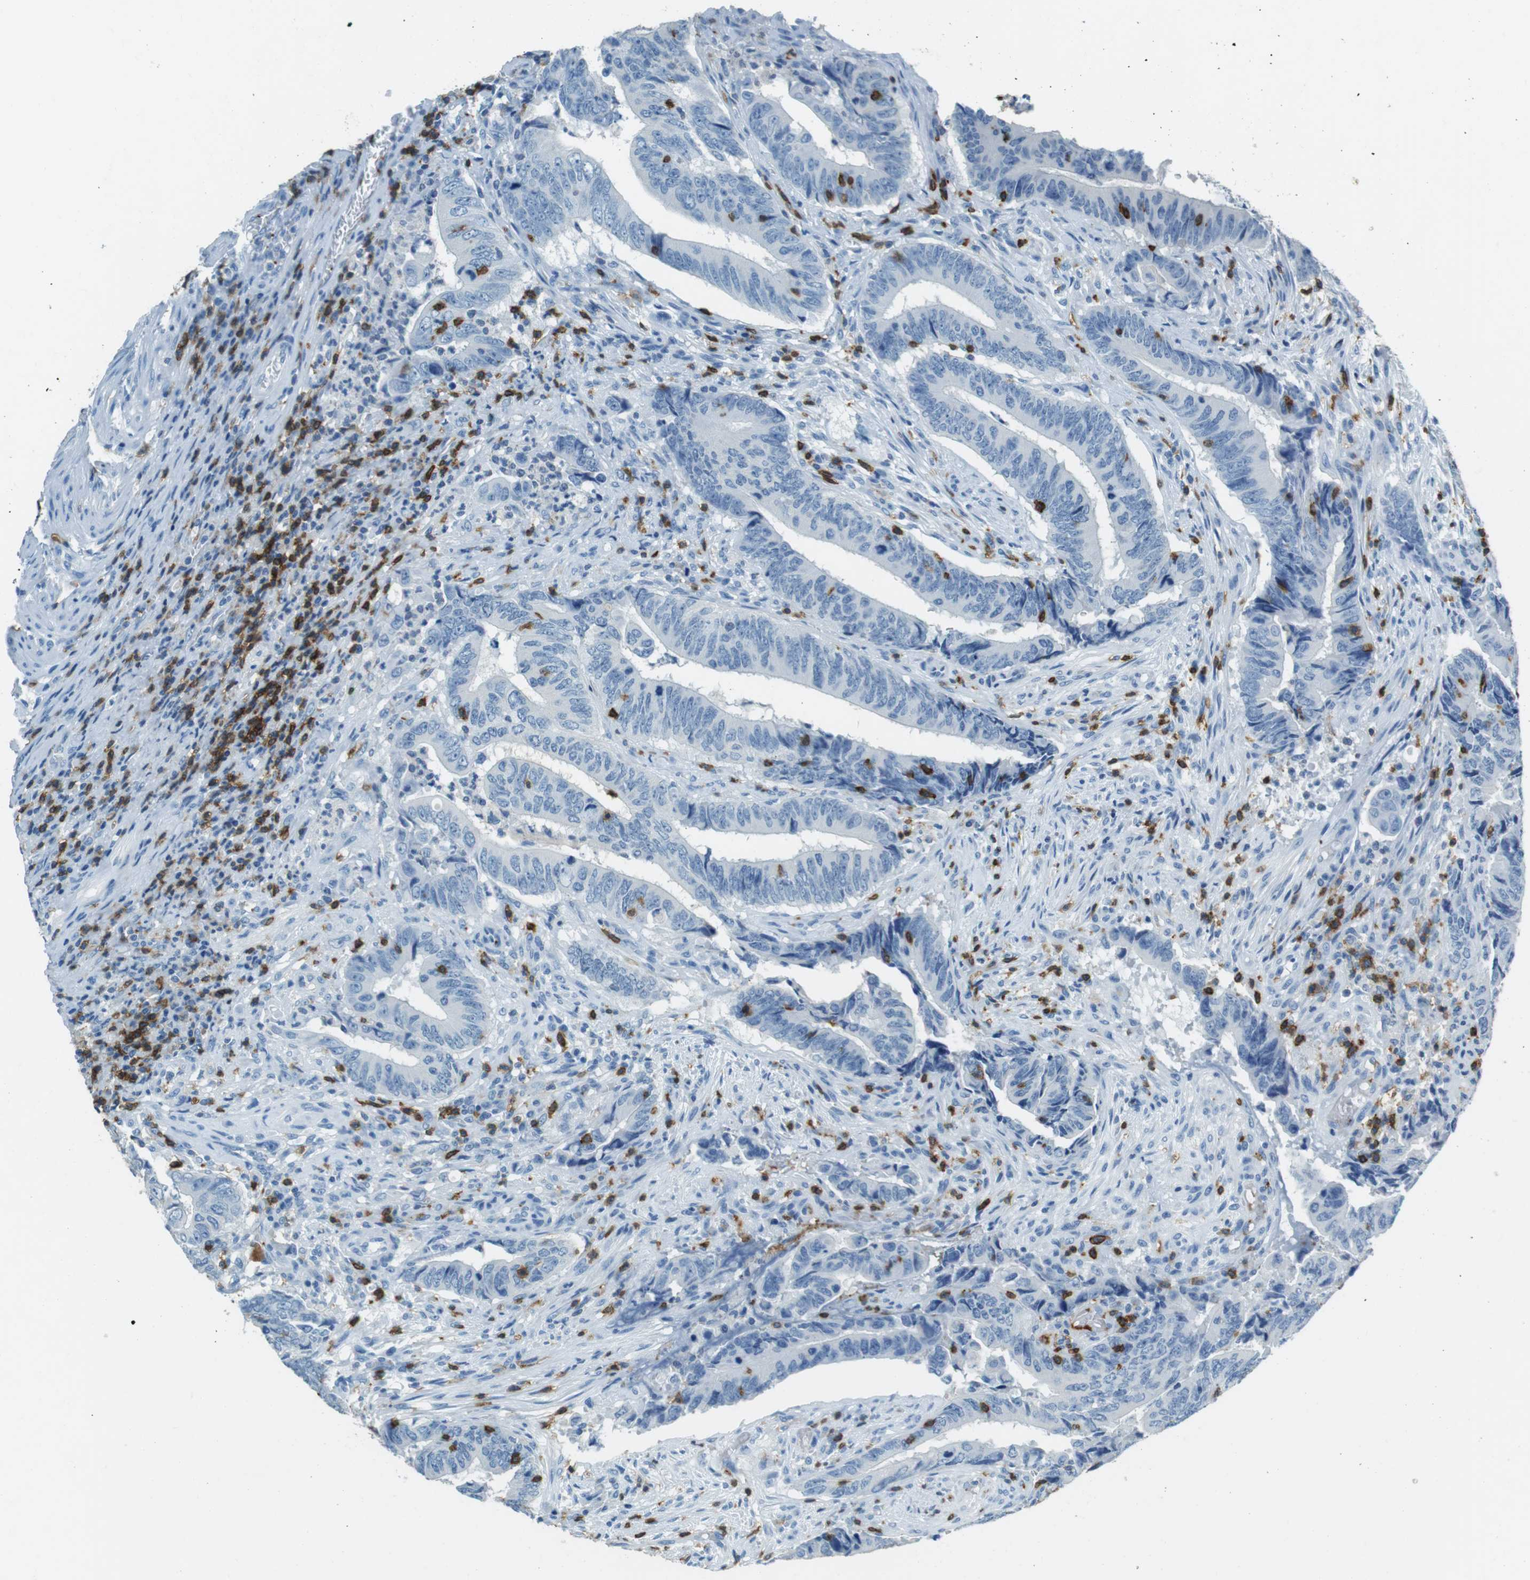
{"staining": {"intensity": "negative", "quantity": "none", "location": "none"}, "tissue": "colorectal cancer", "cell_type": "Tumor cells", "image_type": "cancer", "snomed": [{"axis": "morphology", "description": "Normal tissue, NOS"}, {"axis": "morphology", "description": "Adenocarcinoma, NOS"}, {"axis": "topography", "description": "Colon"}], "caption": "Immunohistochemical staining of human colorectal adenocarcinoma demonstrates no significant expression in tumor cells. The staining is performed using DAB (3,3'-diaminobenzidine) brown chromogen with nuclei counter-stained in using hematoxylin.", "gene": "LAT", "patient": {"sex": "male", "age": 56}}